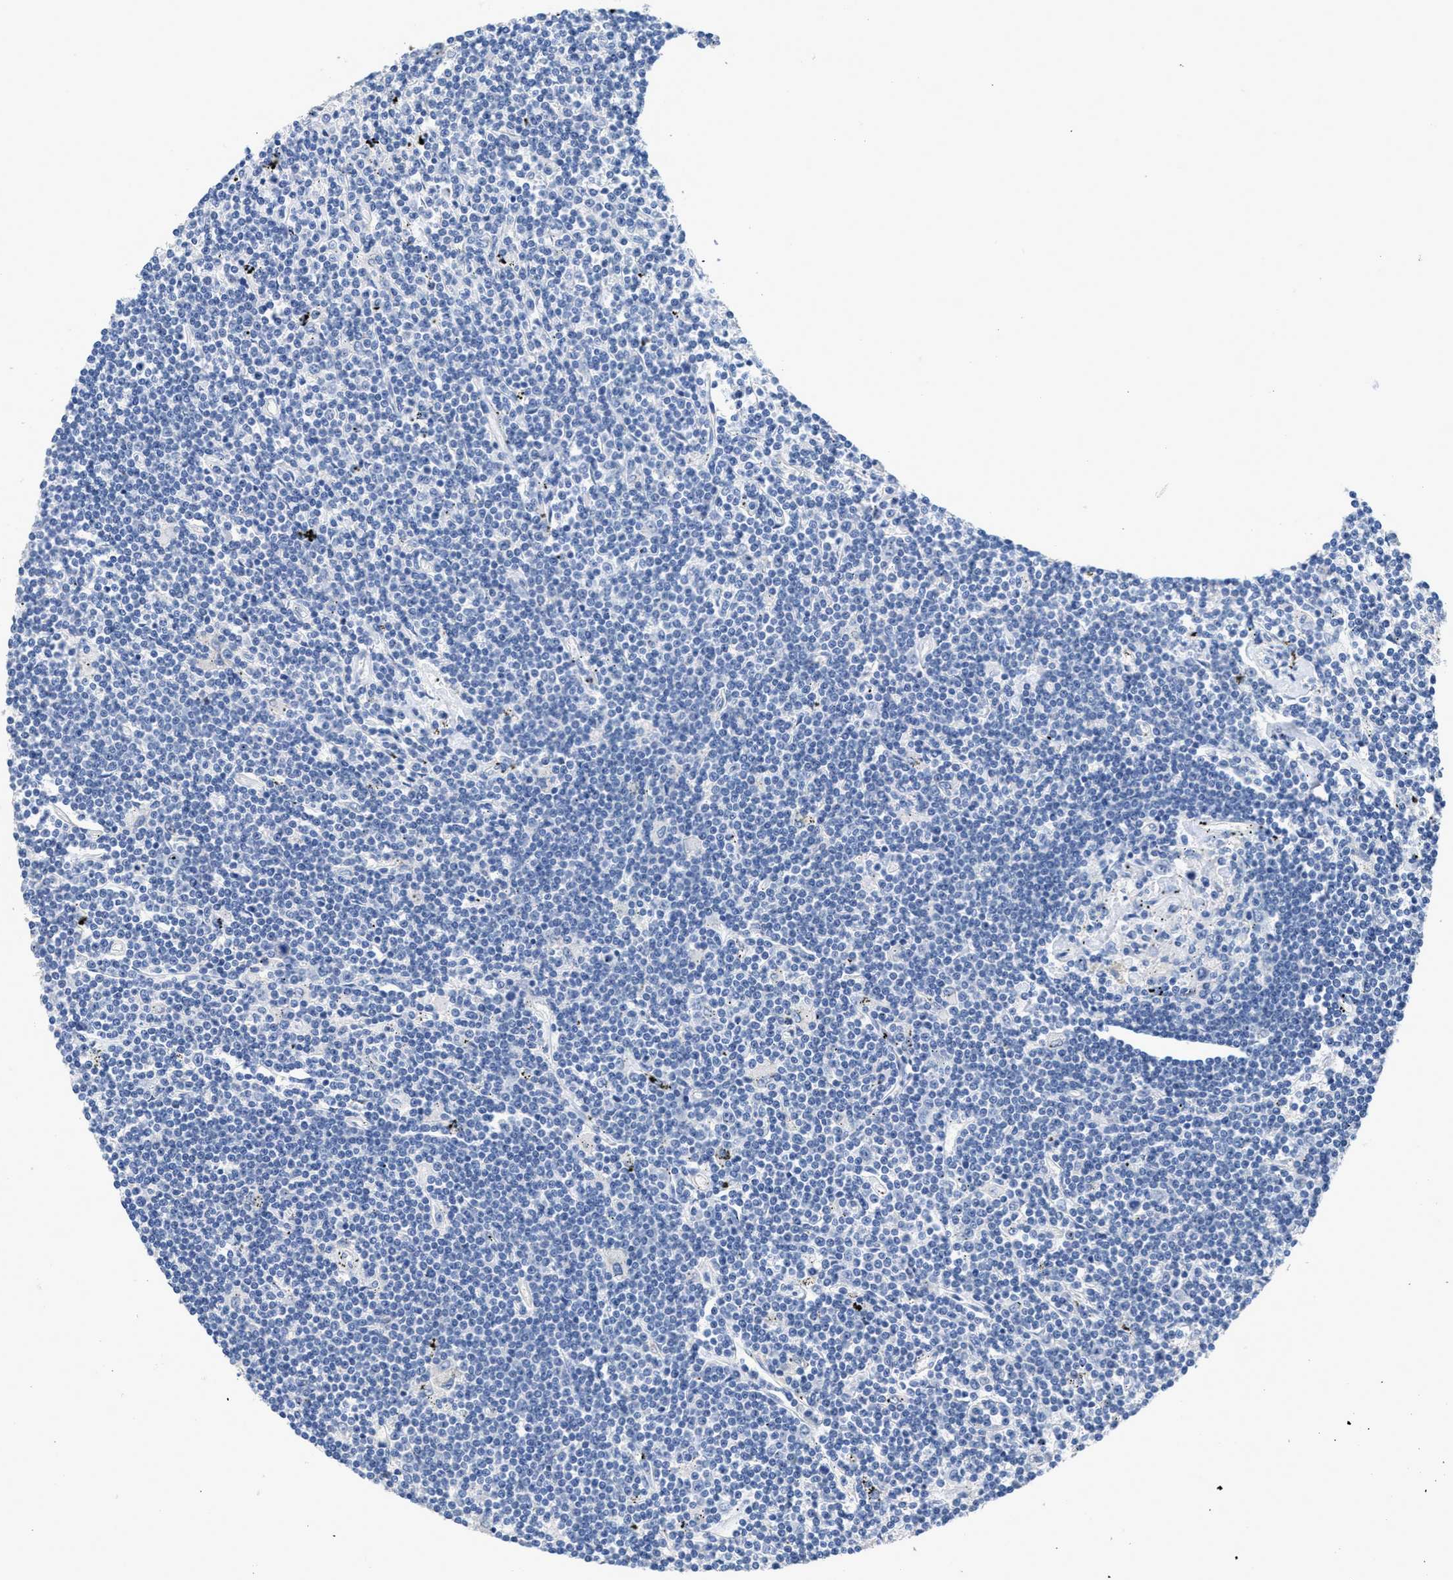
{"staining": {"intensity": "negative", "quantity": "none", "location": "none"}, "tissue": "lymphoma", "cell_type": "Tumor cells", "image_type": "cancer", "snomed": [{"axis": "morphology", "description": "Malignant lymphoma, non-Hodgkin's type, Low grade"}, {"axis": "topography", "description": "Spleen"}], "caption": "DAB immunohistochemical staining of human low-grade malignant lymphoma, non-Hodgkin's type reveals no significant expression in tumor cells.", "gene": "CA9", "patient": {"sex": "male", "age": 76}}